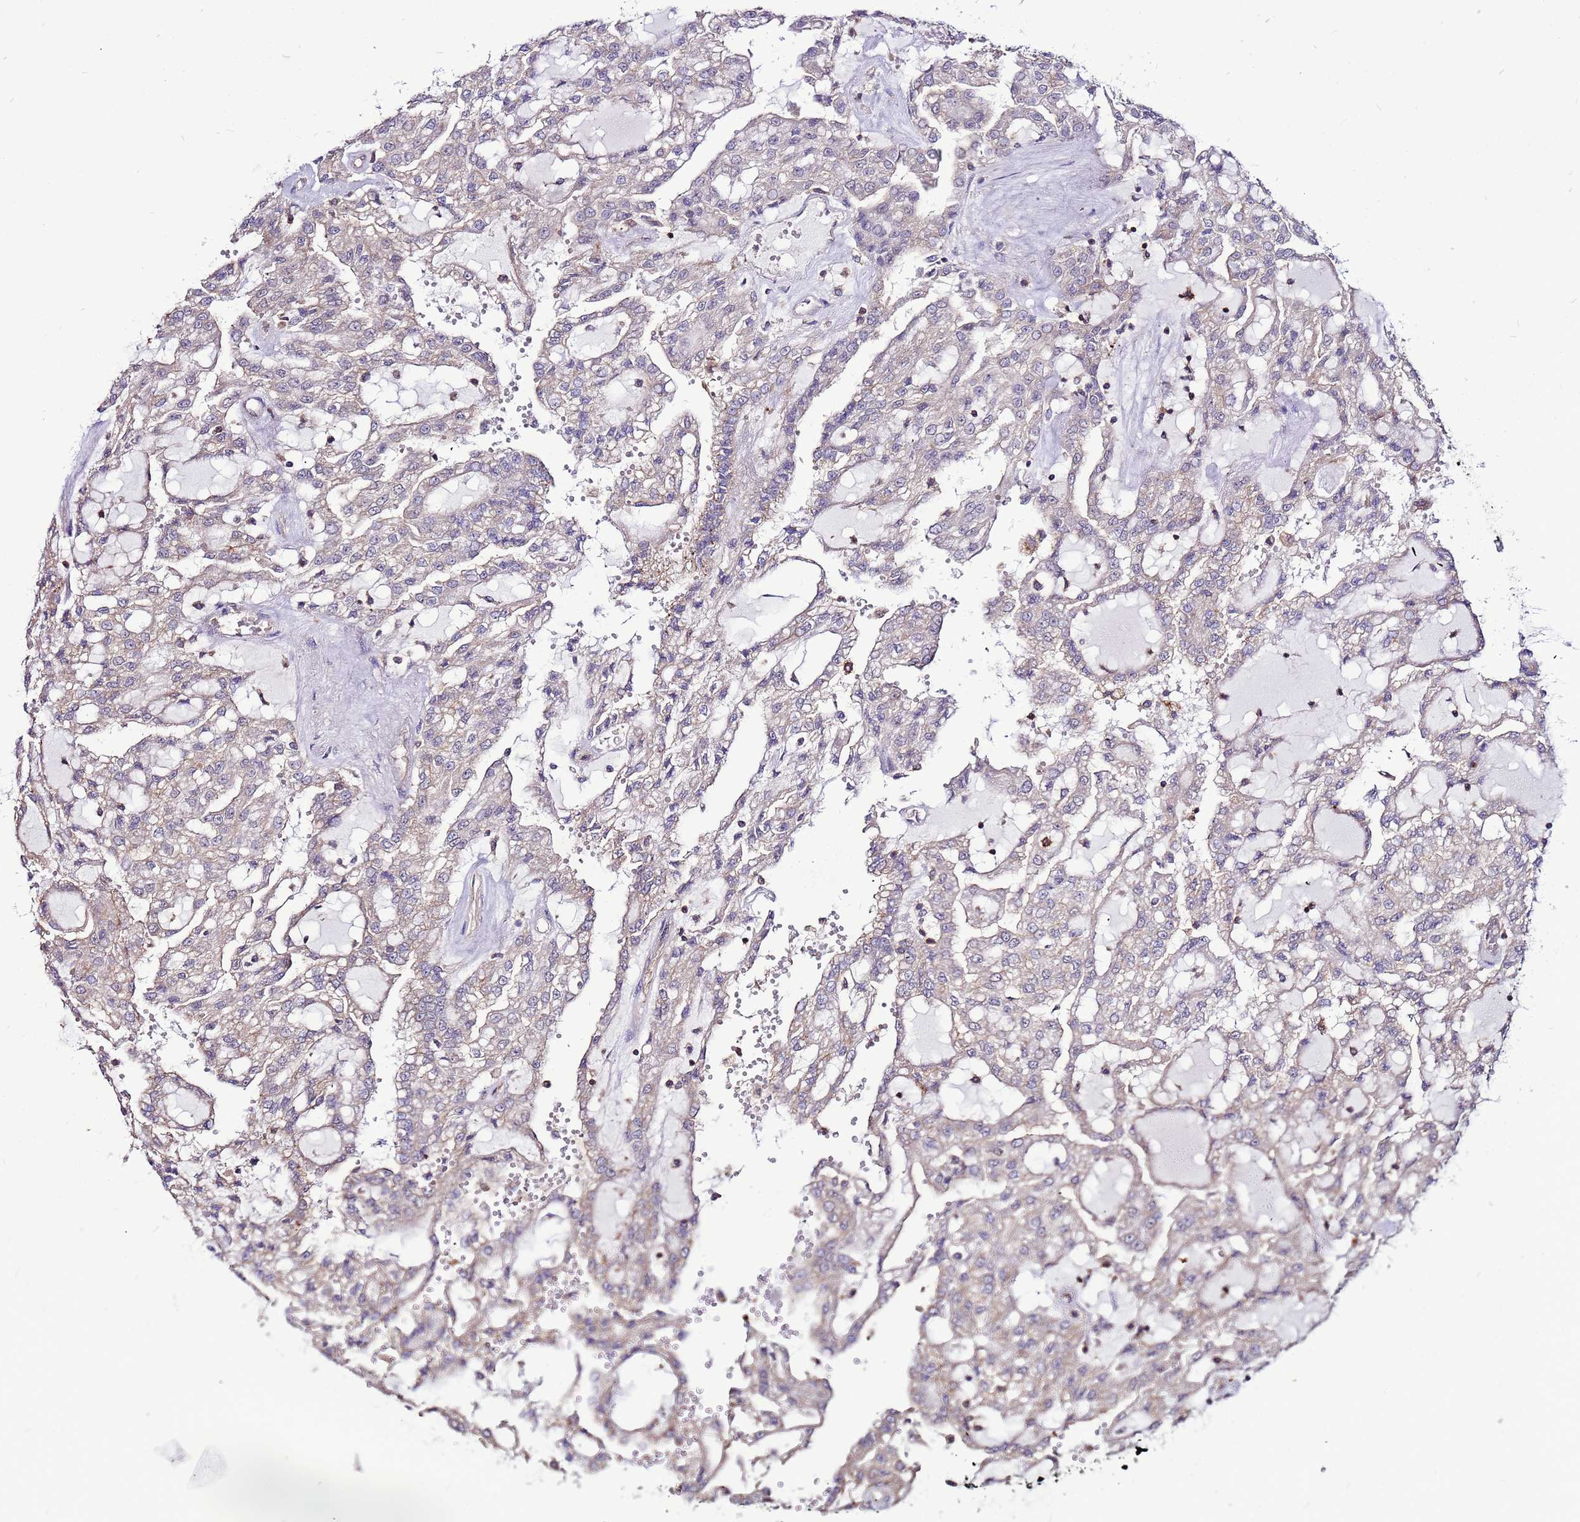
{"staining": {"intensity": "weak", "quantity": "<25%", "location": "cytoplasmic/membranous"}, "tissue": "renal cancer", "cell_type": "Tumor cells", "image_type": "cancer", "snomed": [{"axis": "morphology", "description": "Adenocarcinoma, NOS"}, {"axis": "topography", "description": "Kidney"}], "caption": "High magnification brightfield microscopy of renal cancer (adenocarcinoma) stained with DAB (3,3'-diaminobenzidine) (brown) and counterstained with hematoxylin (blue): tumor cells show no significant expression.", "gene": "NRN1L", "patient": {"sex": "male", "age": 63}}